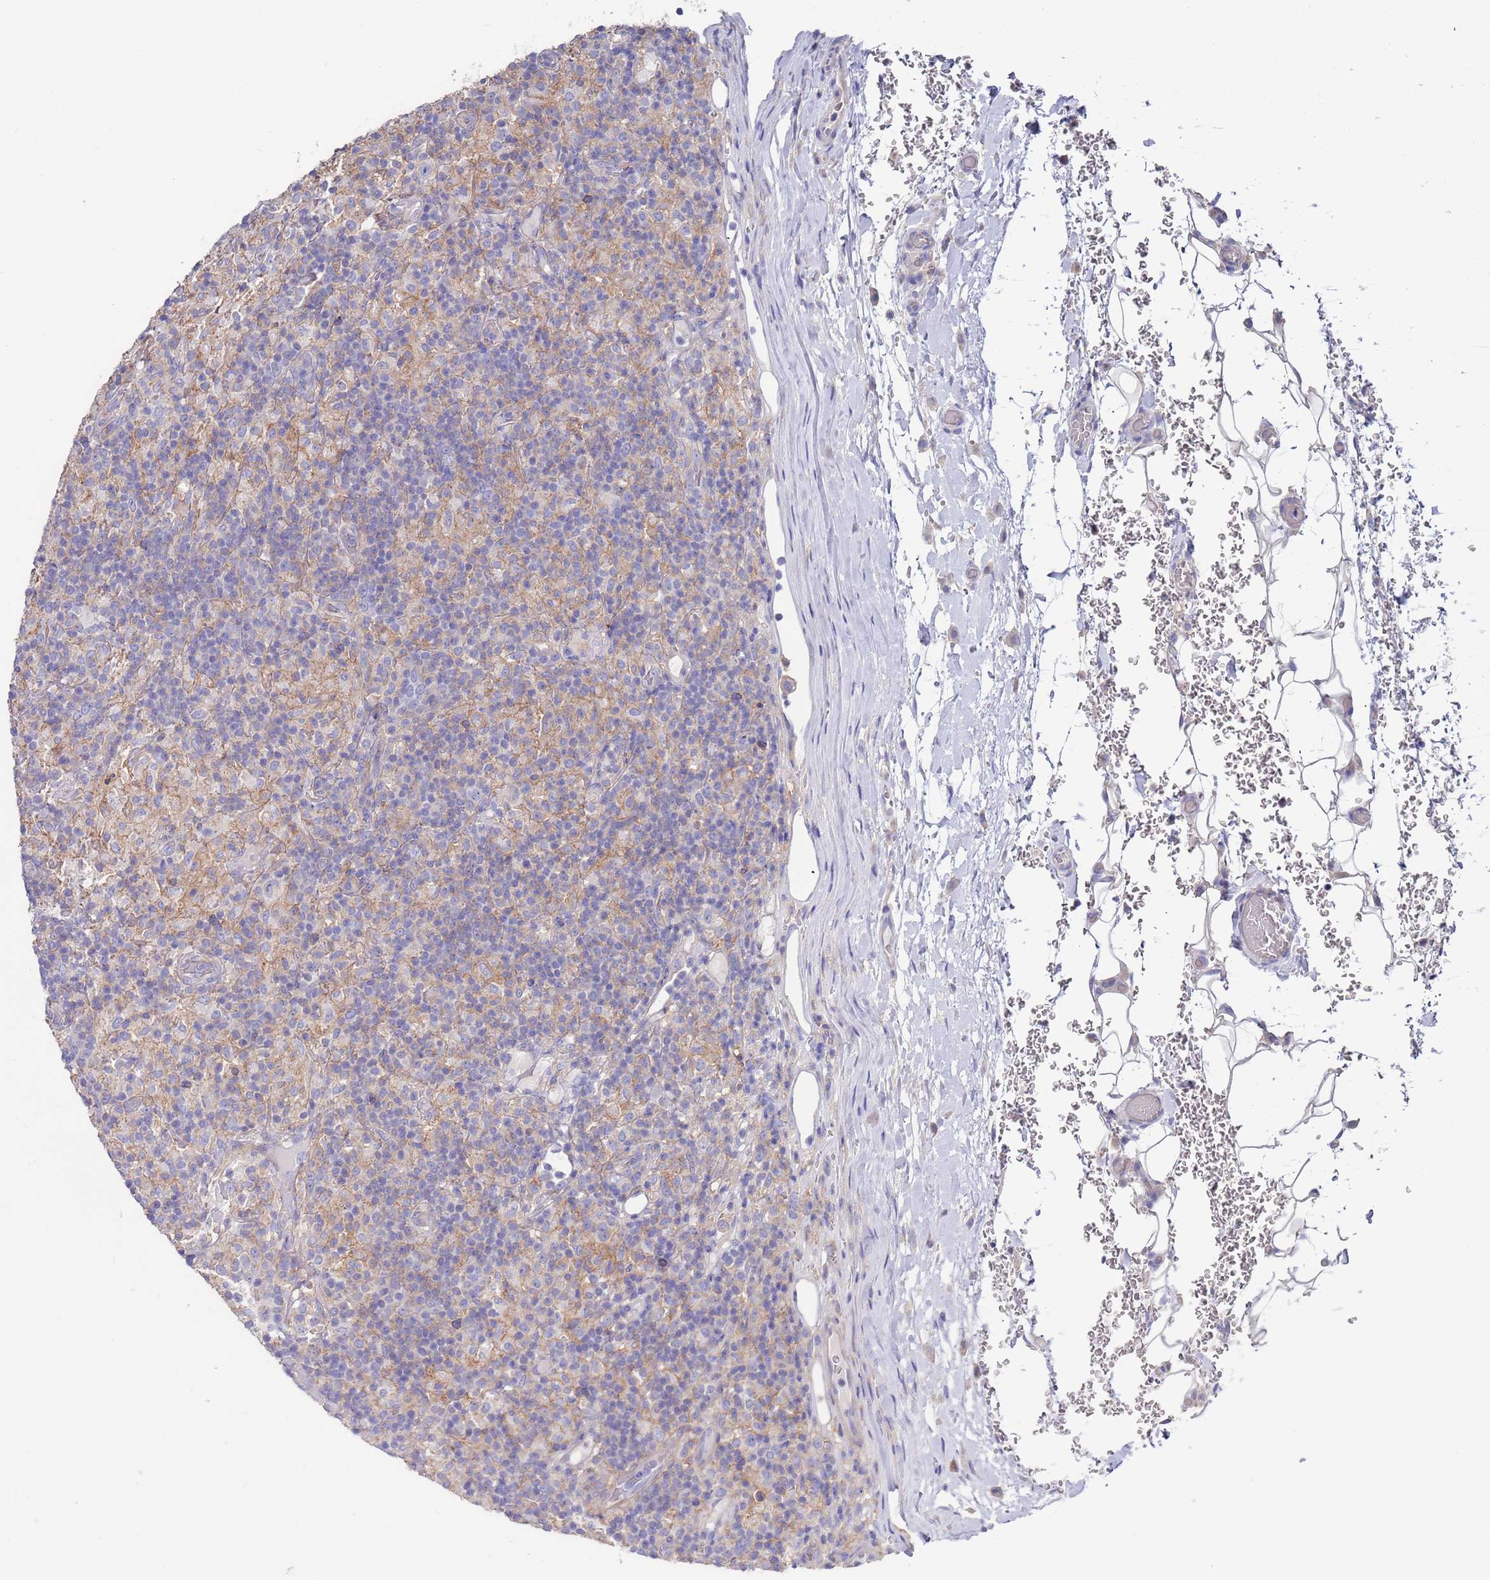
{"staining": {"intensity": "negative", "quantity": "none", "location": "none"}, "tissue": "lymphoma", "cell_type": "Tumor cells", "image_type": "cancer", "snomed": [{"axis": "morphology", "description": "Hodgkin's disease, NOS"}, {"axis": "topography", "description": "Lymph node"}], "caption": "IHC micrograph of neoplastic tissue: human lymphoma stained with DAB demonstrates no significant protein staining in tumor cells.", "gene": "KRTCAP3", "patient": {"sex": "male", "age": 70}}